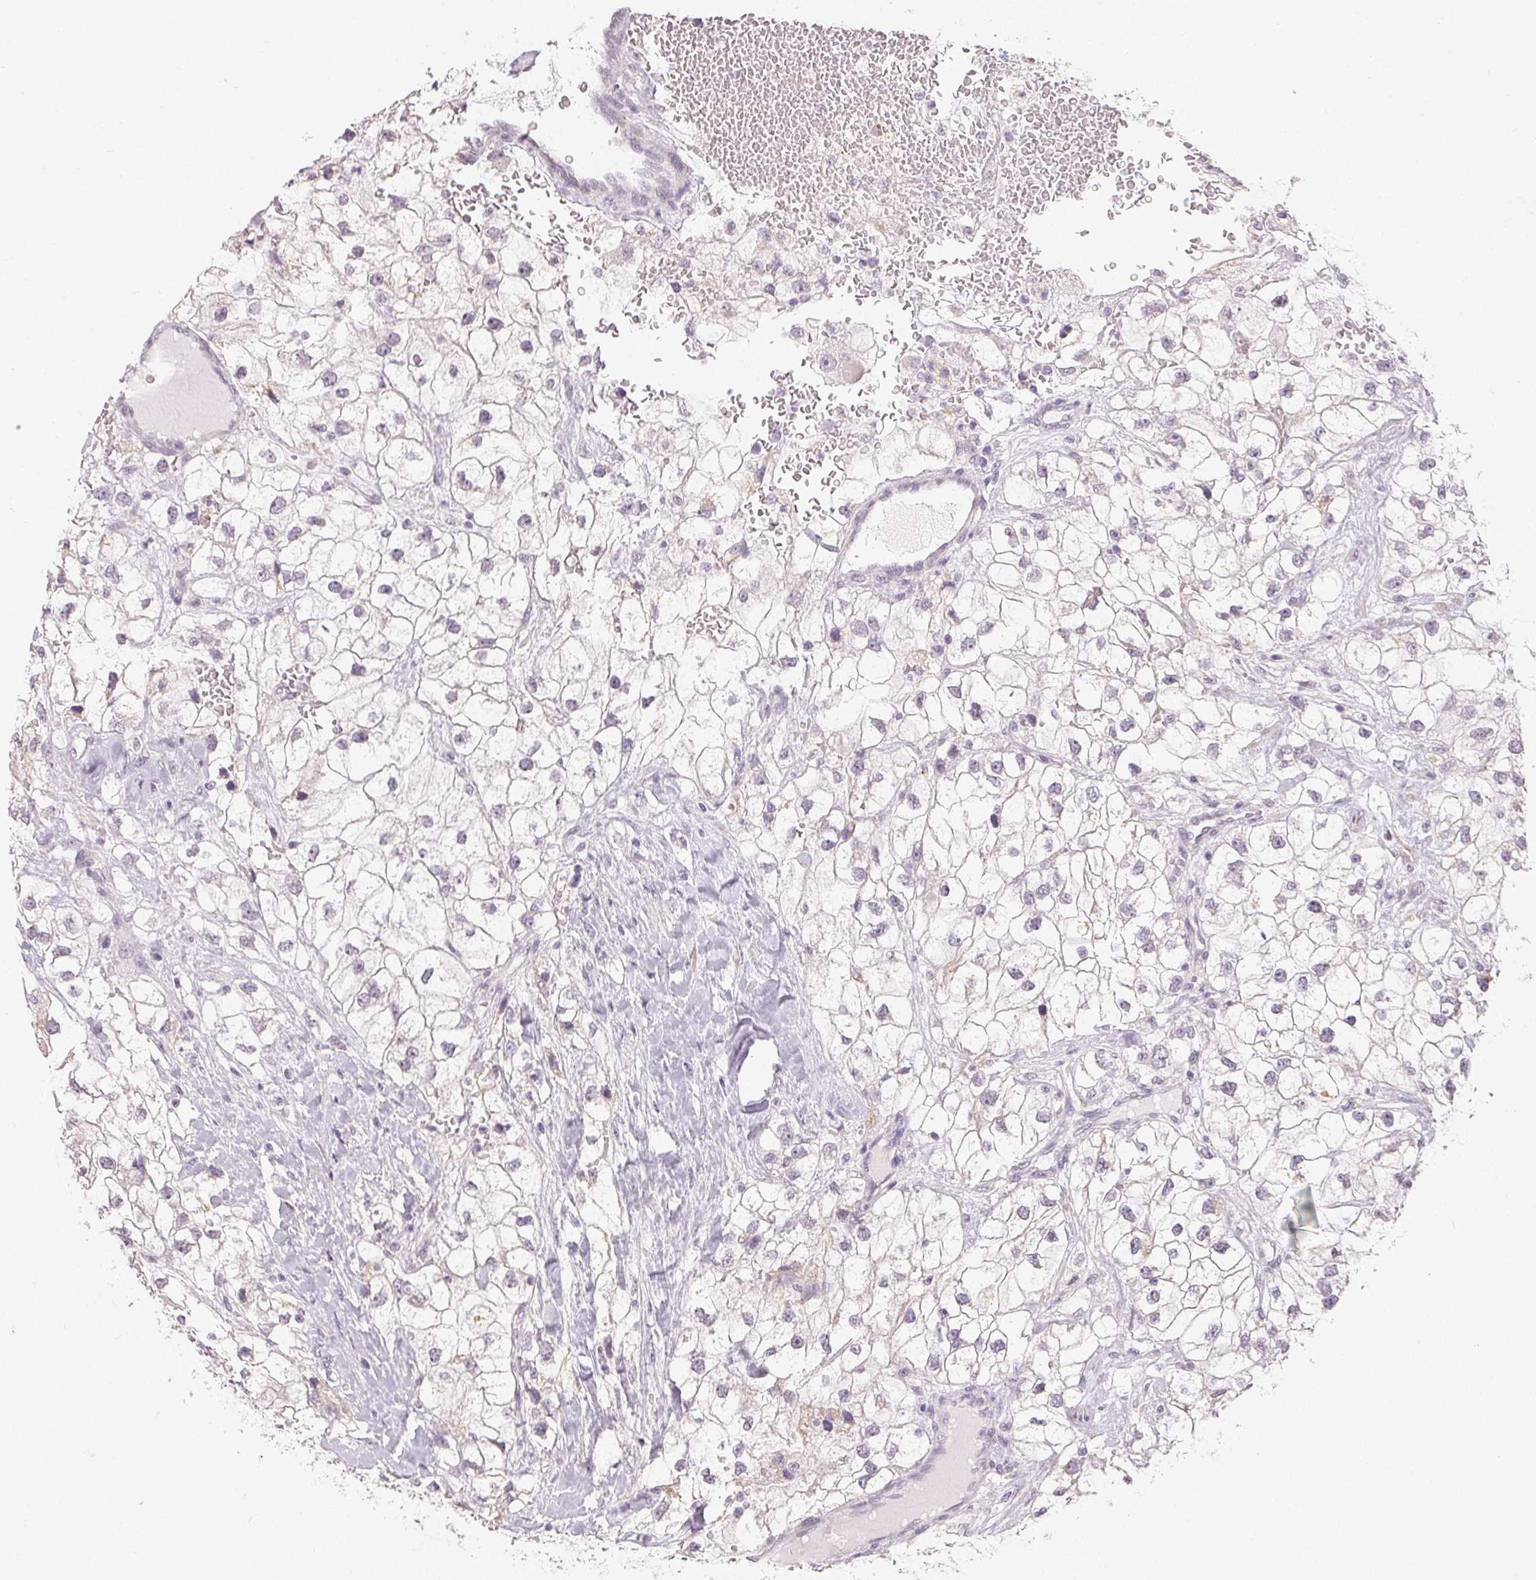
{"staining": {"intensity": "negative", "quantity": "none", "location": "none"}, "tissue": "renal cancer", "cell_type": "Tumor cells", "image_type": "cancer", "snomed": [{"axis": "morphology", "description": "Adenocarcinoma, NOS"}, {"axis": "topography", "description": "Kidney"}], "caption": "An image of renal adenocarcinoma stained for a protein exhibits no brown staining in tumor cells. (DAB immunohistochemistry (IHC), high magnification).", "gene": "TMEM174", "patient": {"sex": "male", "age": 59}}